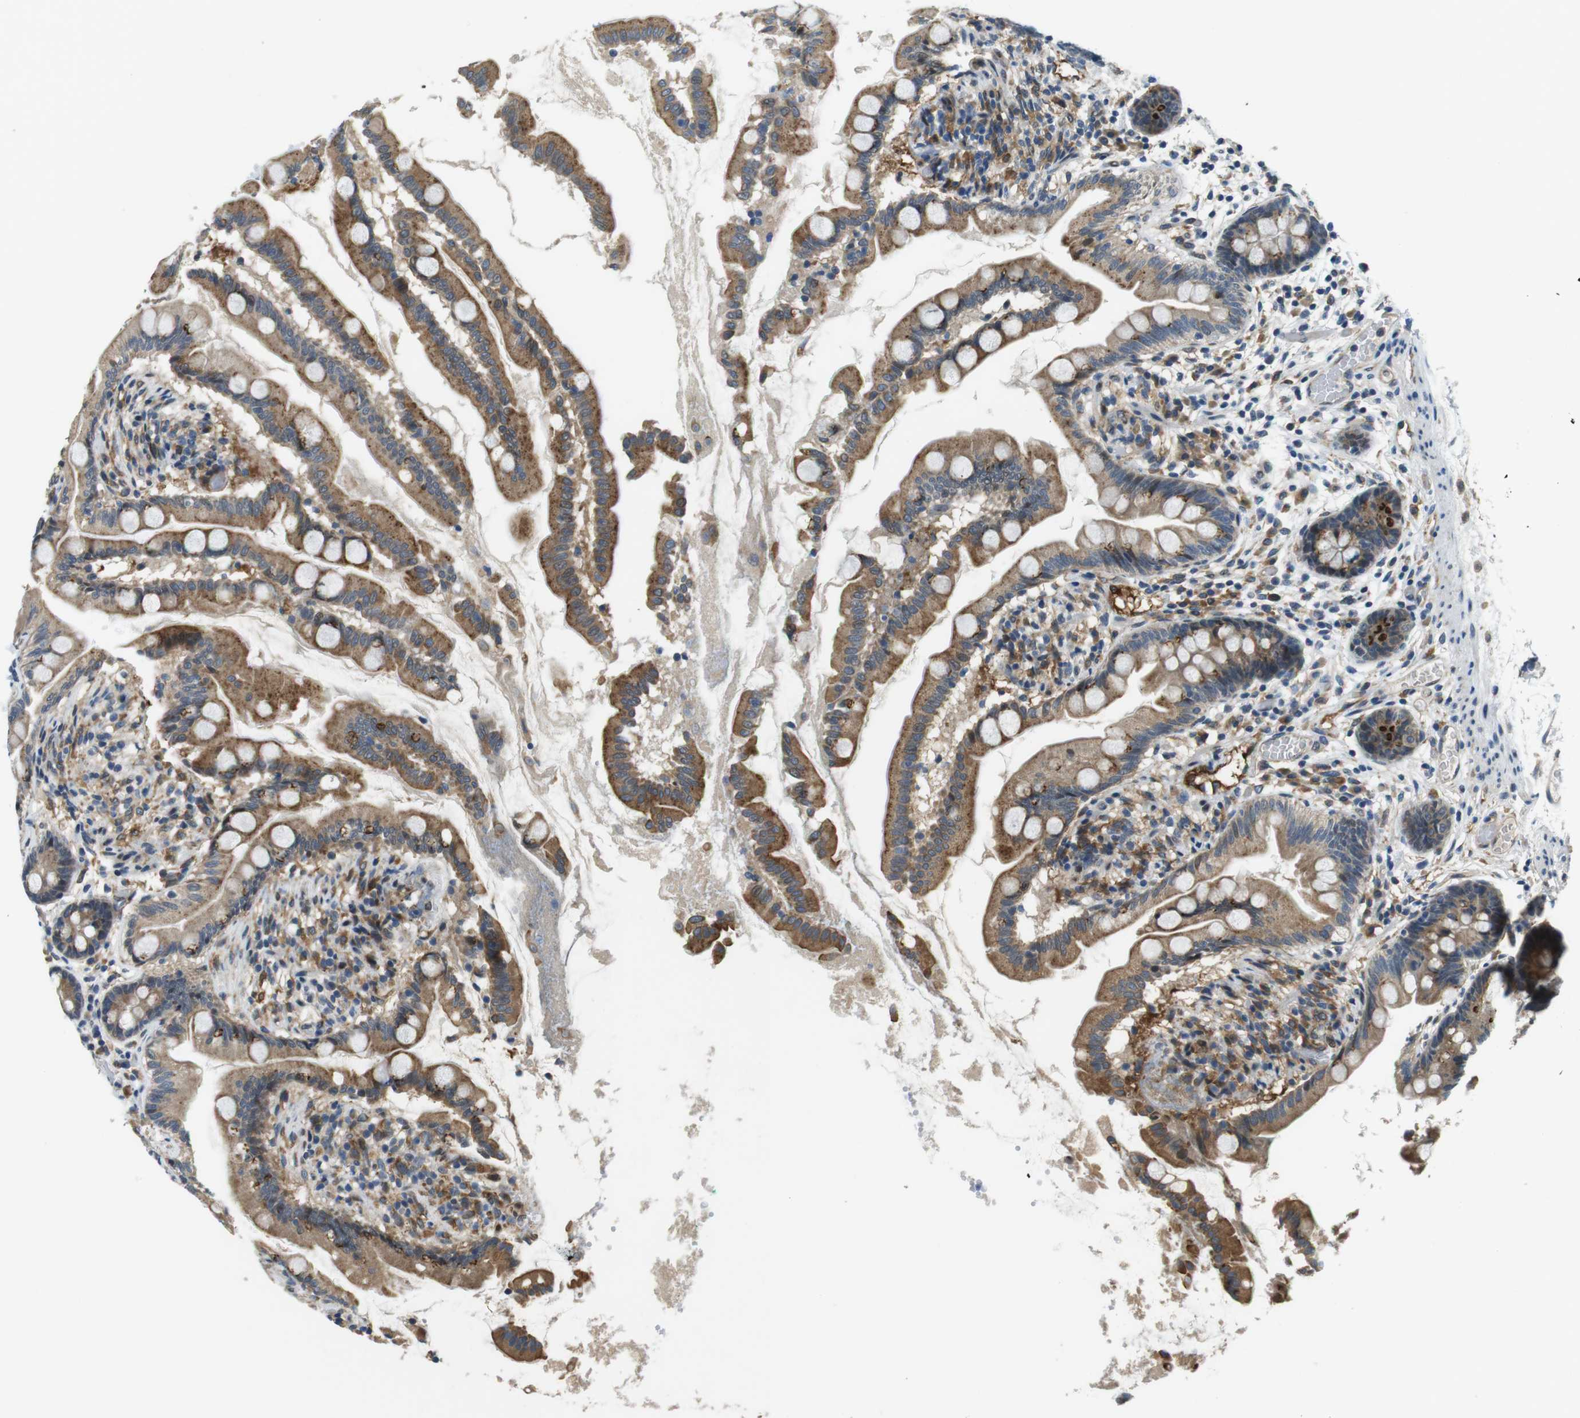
{"staining": {"intensity": "moderate", "quantity": ">75%", "location": "cytoplasmic/membranous"}, "tissue": "small intestine", "cell_type": "Glandular cells", "image_type": "normal", "snomed": [{"axis": "morphology", "description": "Normal tissue, NOS"}, {"axis": "topography", "description": "Small intestine"}], "caption": "Immunohistochemistry (IHC) histopathology image of unremarkable small intestine stained for a protein (brown), which reveals medium levels of moderate cytoplasmic/membranous staining in approximately >75% of glandular cells.", "gene": "PALD1", "patient": {"sex": "female", "age": 56}}